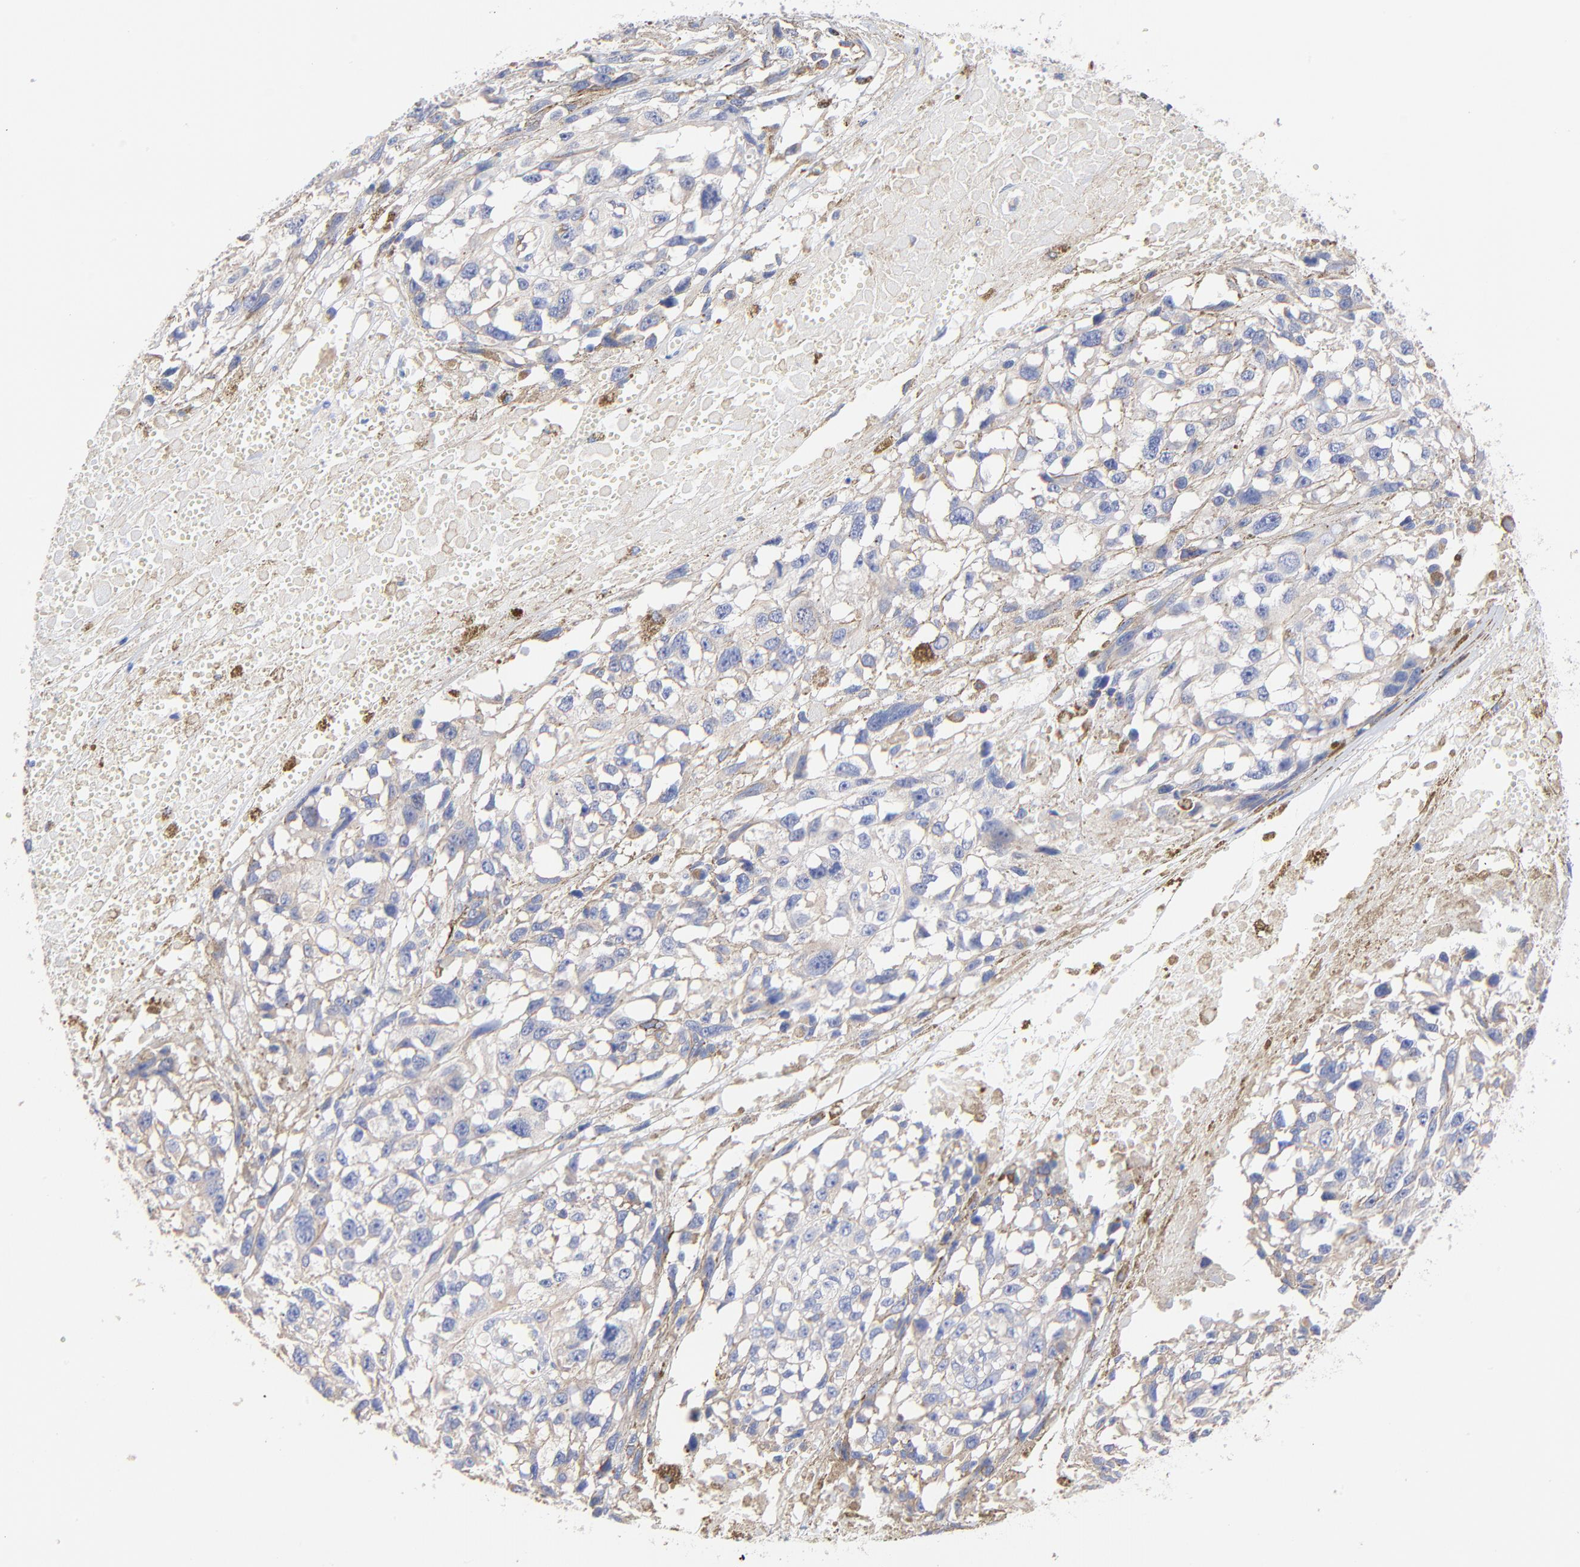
{"staining": {"intensity": "weak", "quantity": "25%-75%", "location": "cytoplasmic/membranous"}, "tissue": "melanoma", "cell_type": "Tumor cells", "image_type": "cancer", "snomed": [{"axis": "morphology", "description": "Malignant melanoma, Metastatic site"}, {"axis": "topography", "description": "Lymph node"}], "caption": "Immunohistochemical staining of malignant melanoma (metastatic site) shows weak cytoplasmic/membranous protein expression in approximately 25%-75% of tumor cells. Immunohistochemistry (ihc) stains the protein of interest in brown and the nuclei are stained blue.", "gene": "SLC44A2", "patient": {"sex": "male", "age": 59}}